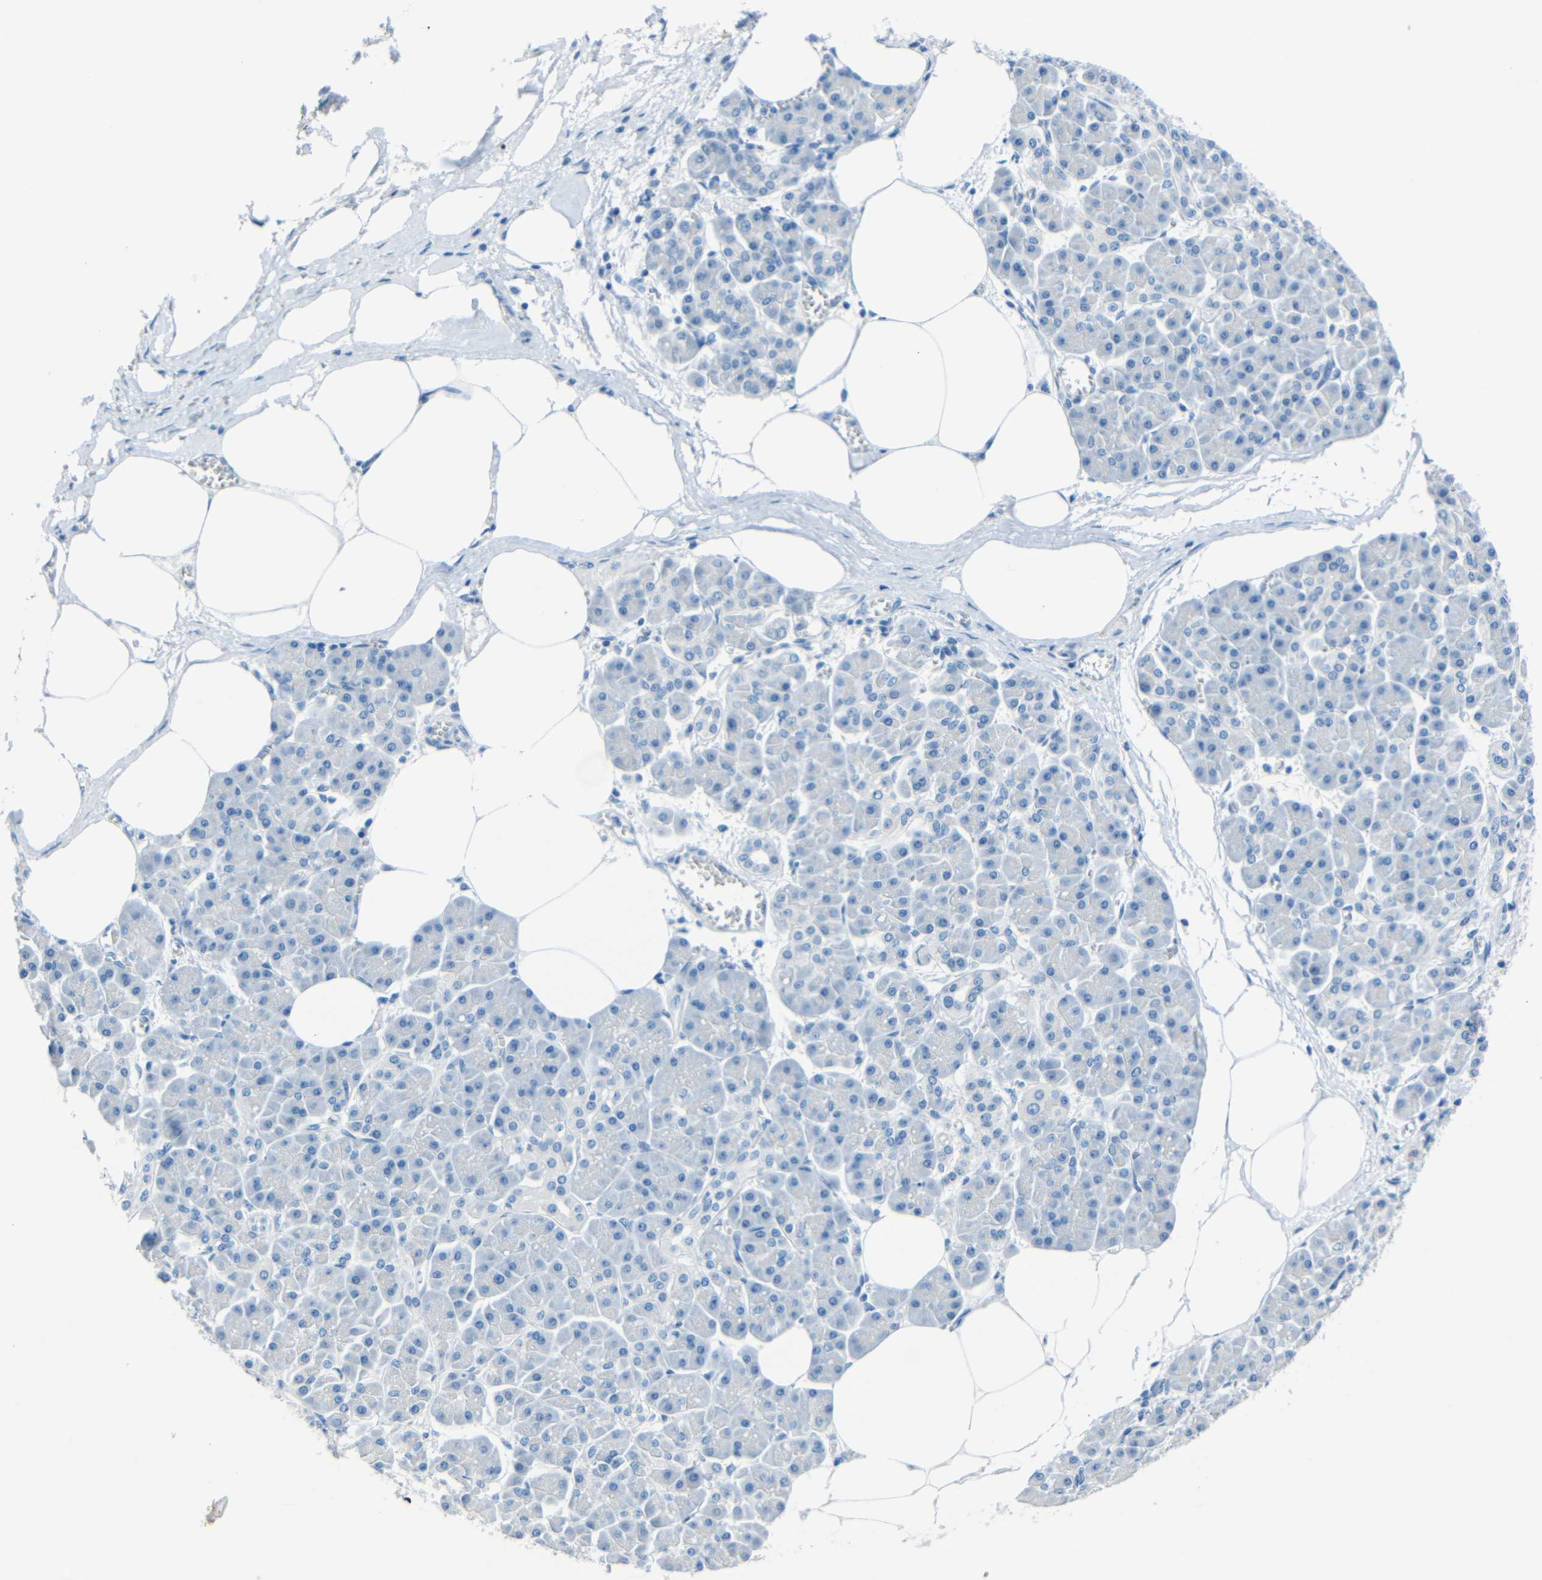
{"staining": {"intensity": "negative", "quantity": "none", "location": "none"}, "tissue": "pancreatic cancer", "cell_type": "Tumor cells", "image_type": "cancer", "snomed": [{"axis": "morphology", "description": "Adenocarcinoma, NOS"}, {"axis": "topography", "description": "Pancreas"}], "caption": "Tumor cells are negative for protein expression in human adenocarcinoma (pancreatic).", "gene": "FBN2", "patient": {"sex": "female", "age": 70}}